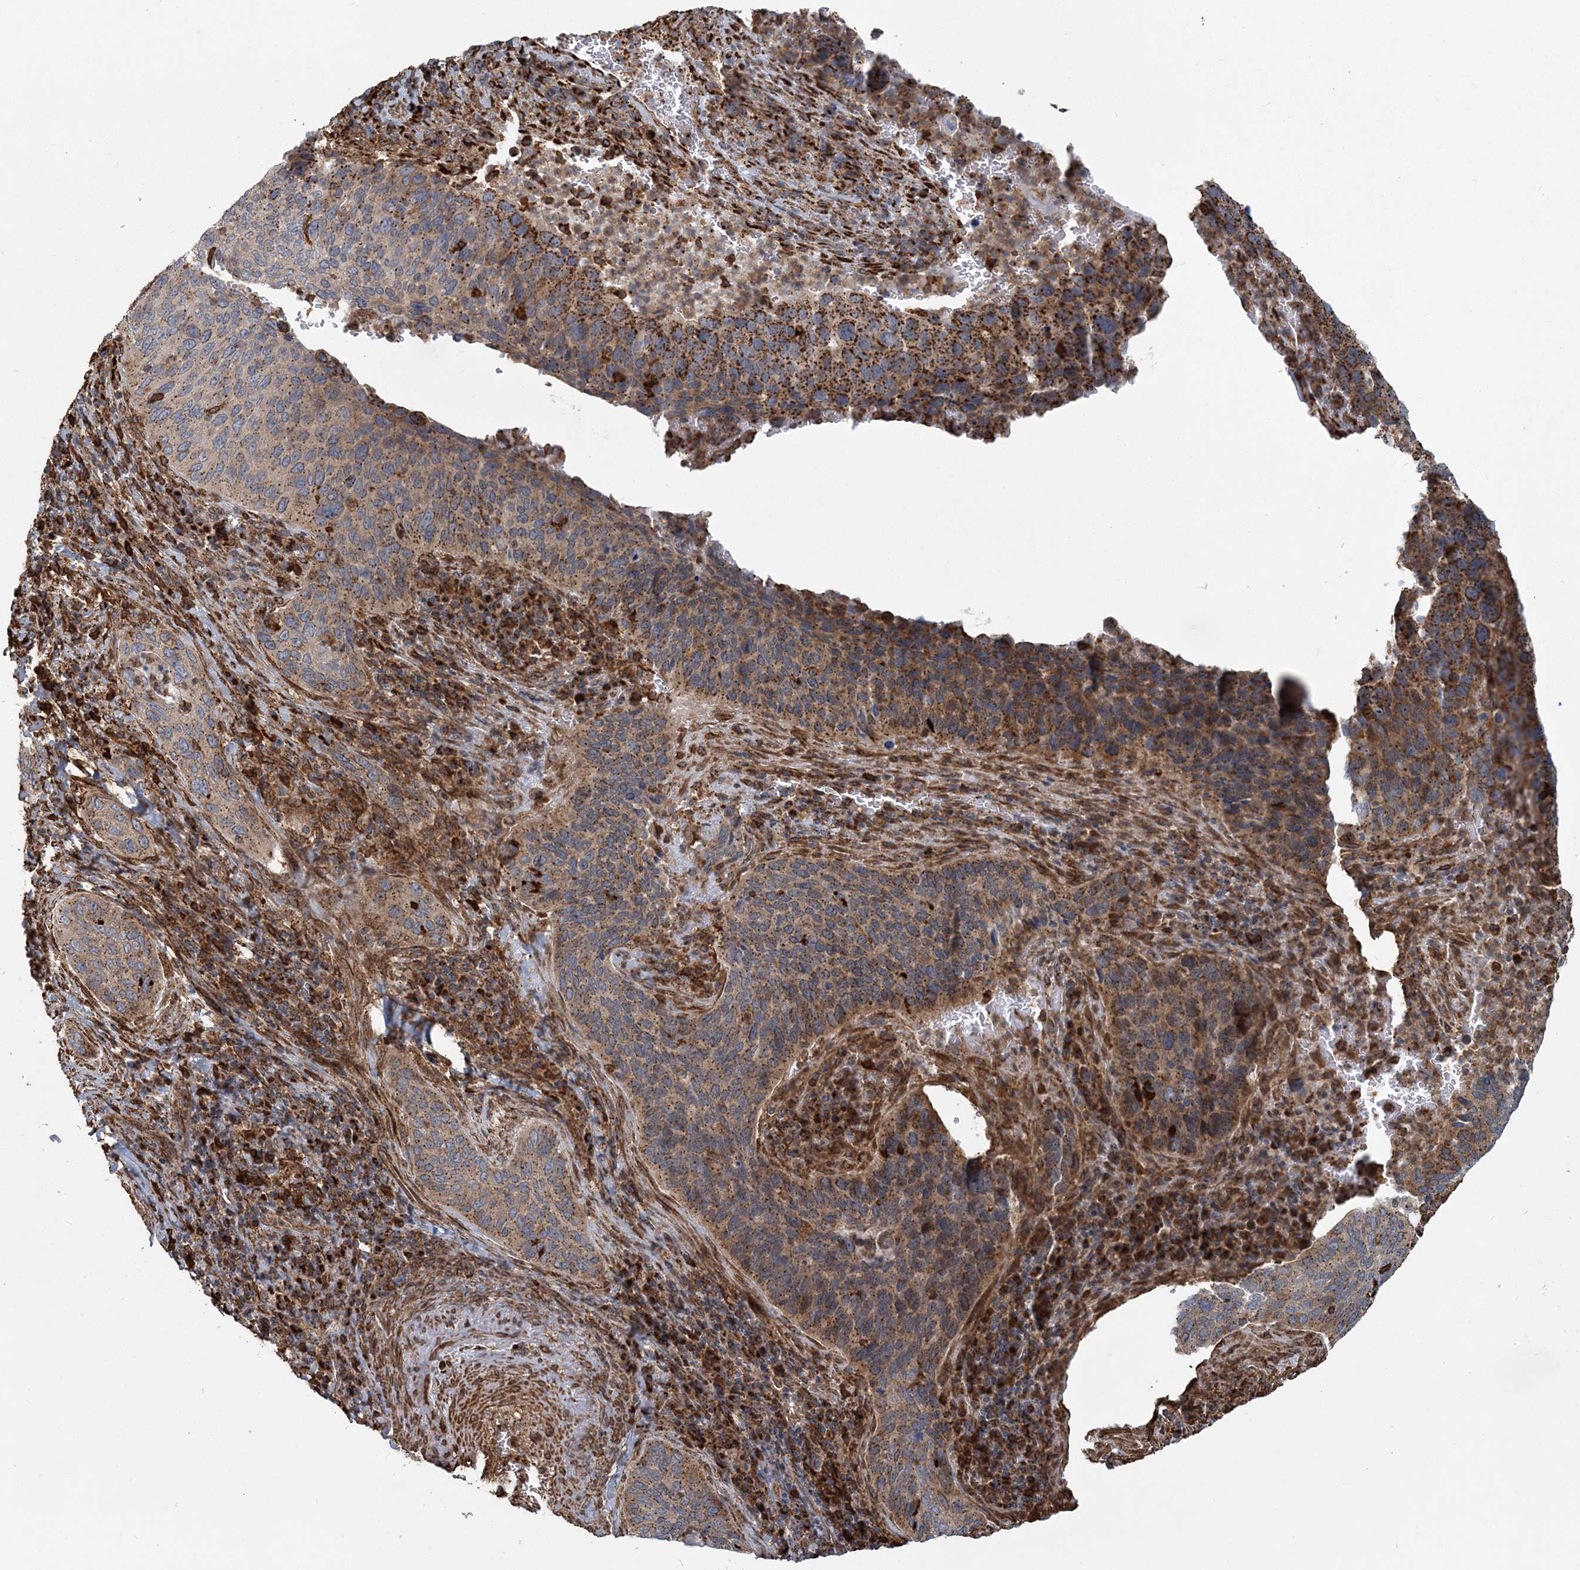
{"staining": {"intensity": "moderate", "quantity": "25%-75%", "location": "cytoplasmic/membranous"}, "tissue": "cervical cancer", "cell_type": "Tumor cells", "image_type": "cancer", "snomed": [{"axis": "morphology", "description": "Squamous cell carcinoma, NOS"}, {"axis": "topography", "description": "Cervix"}], "caption": "IHC of cervical cancer reveals medium levels of moderate cytoplasmic/membranous expression in approximately 25%-75% of tumor cells.", "gene": "TRAF3IP2", "patient": {"sex": "female", "age": 53}}